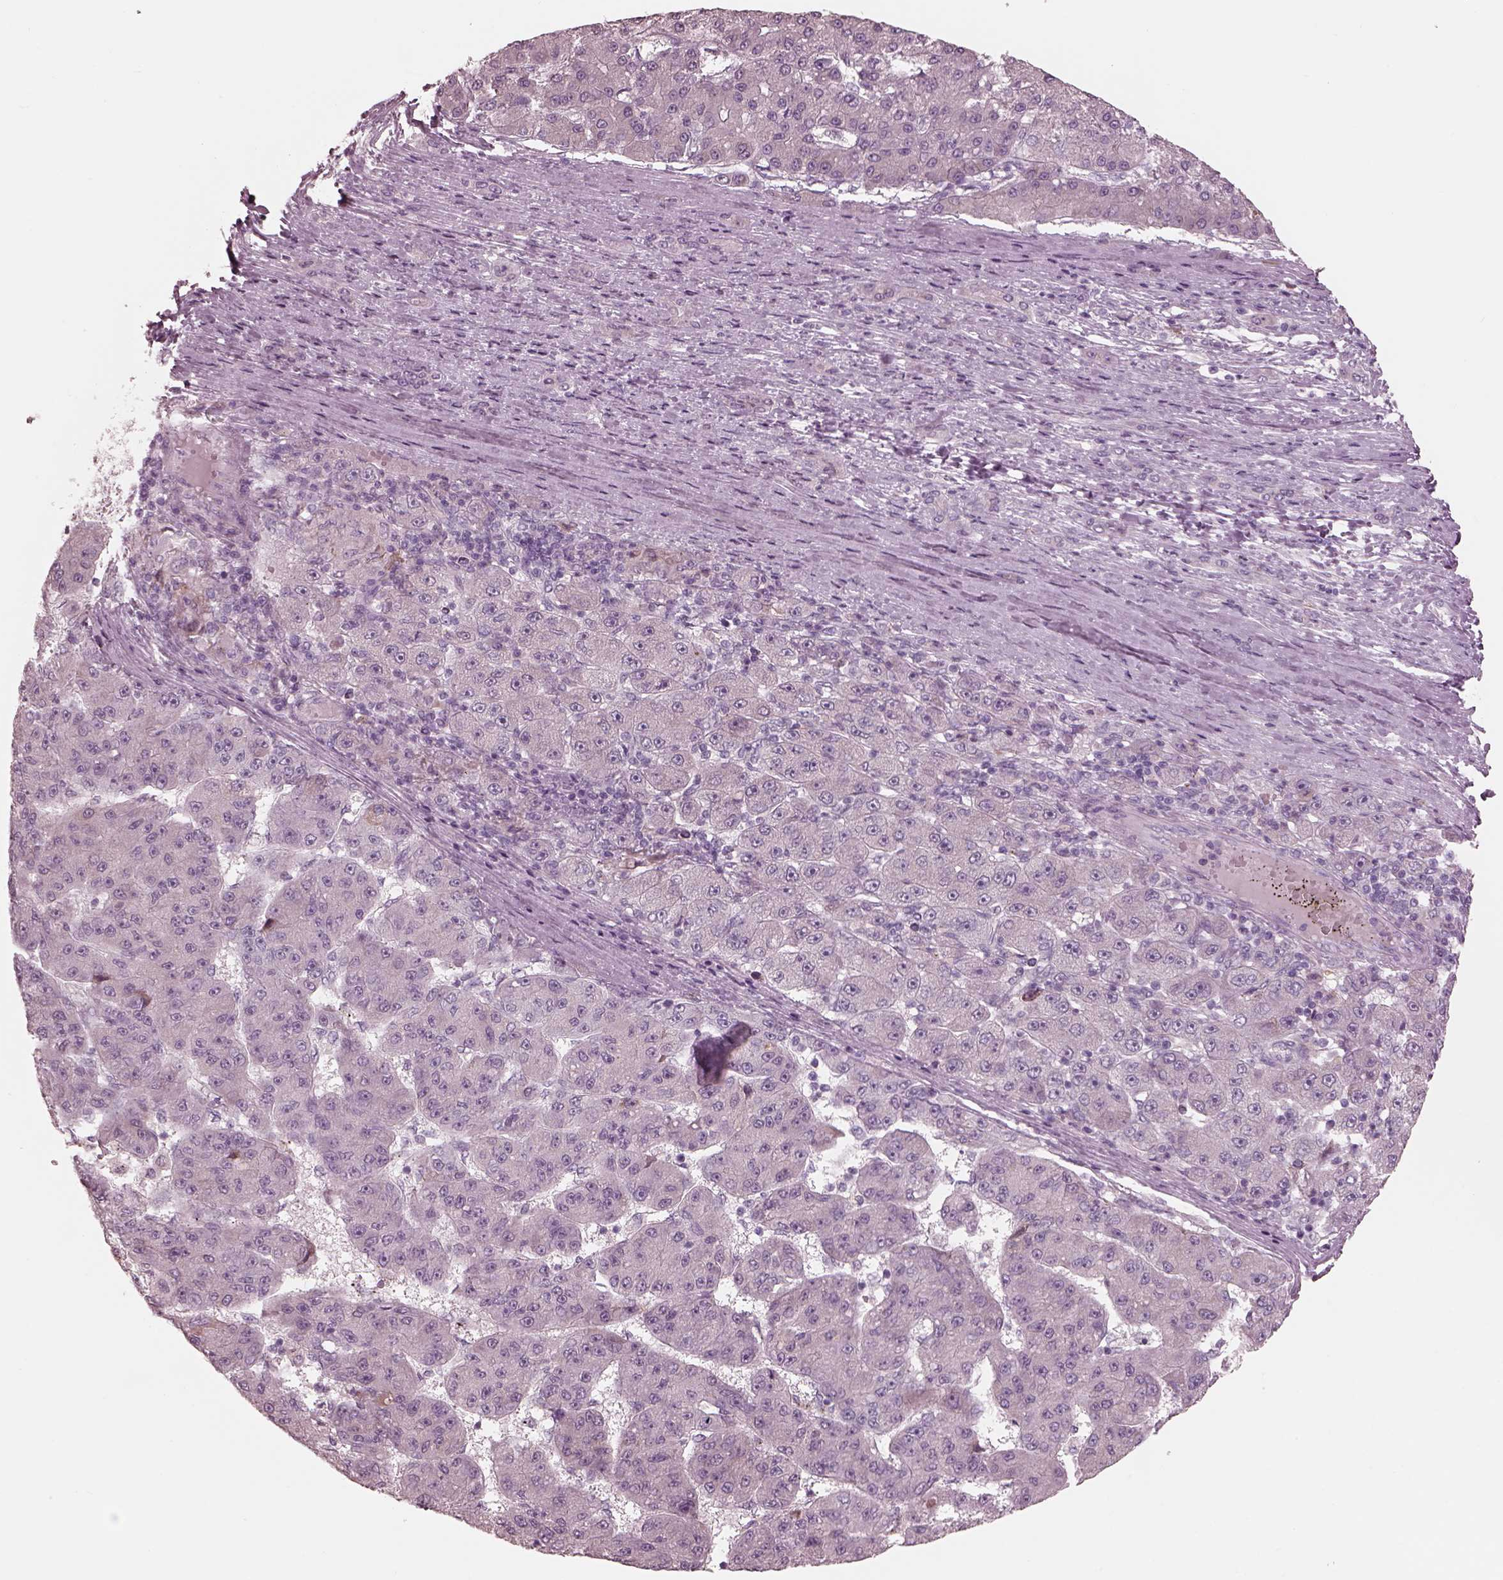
{"staining": {"intensity": "negative", "quantity": "none", "location": "none"}, "tissue": "liver cancer", "cell_type": "Tumor cells", "image_type": "cancer", "snomed": [{"axis": "morphology", "description": "Carcinoma, Hepatocellular, NOS"}, {"axis": "topography", "description": "Liver"}], "caption": "IHC of human liver cancer displays no positivity in tumor cells.", "gene": "CADM2", "patient": {"sex": "male", "age": 67}}